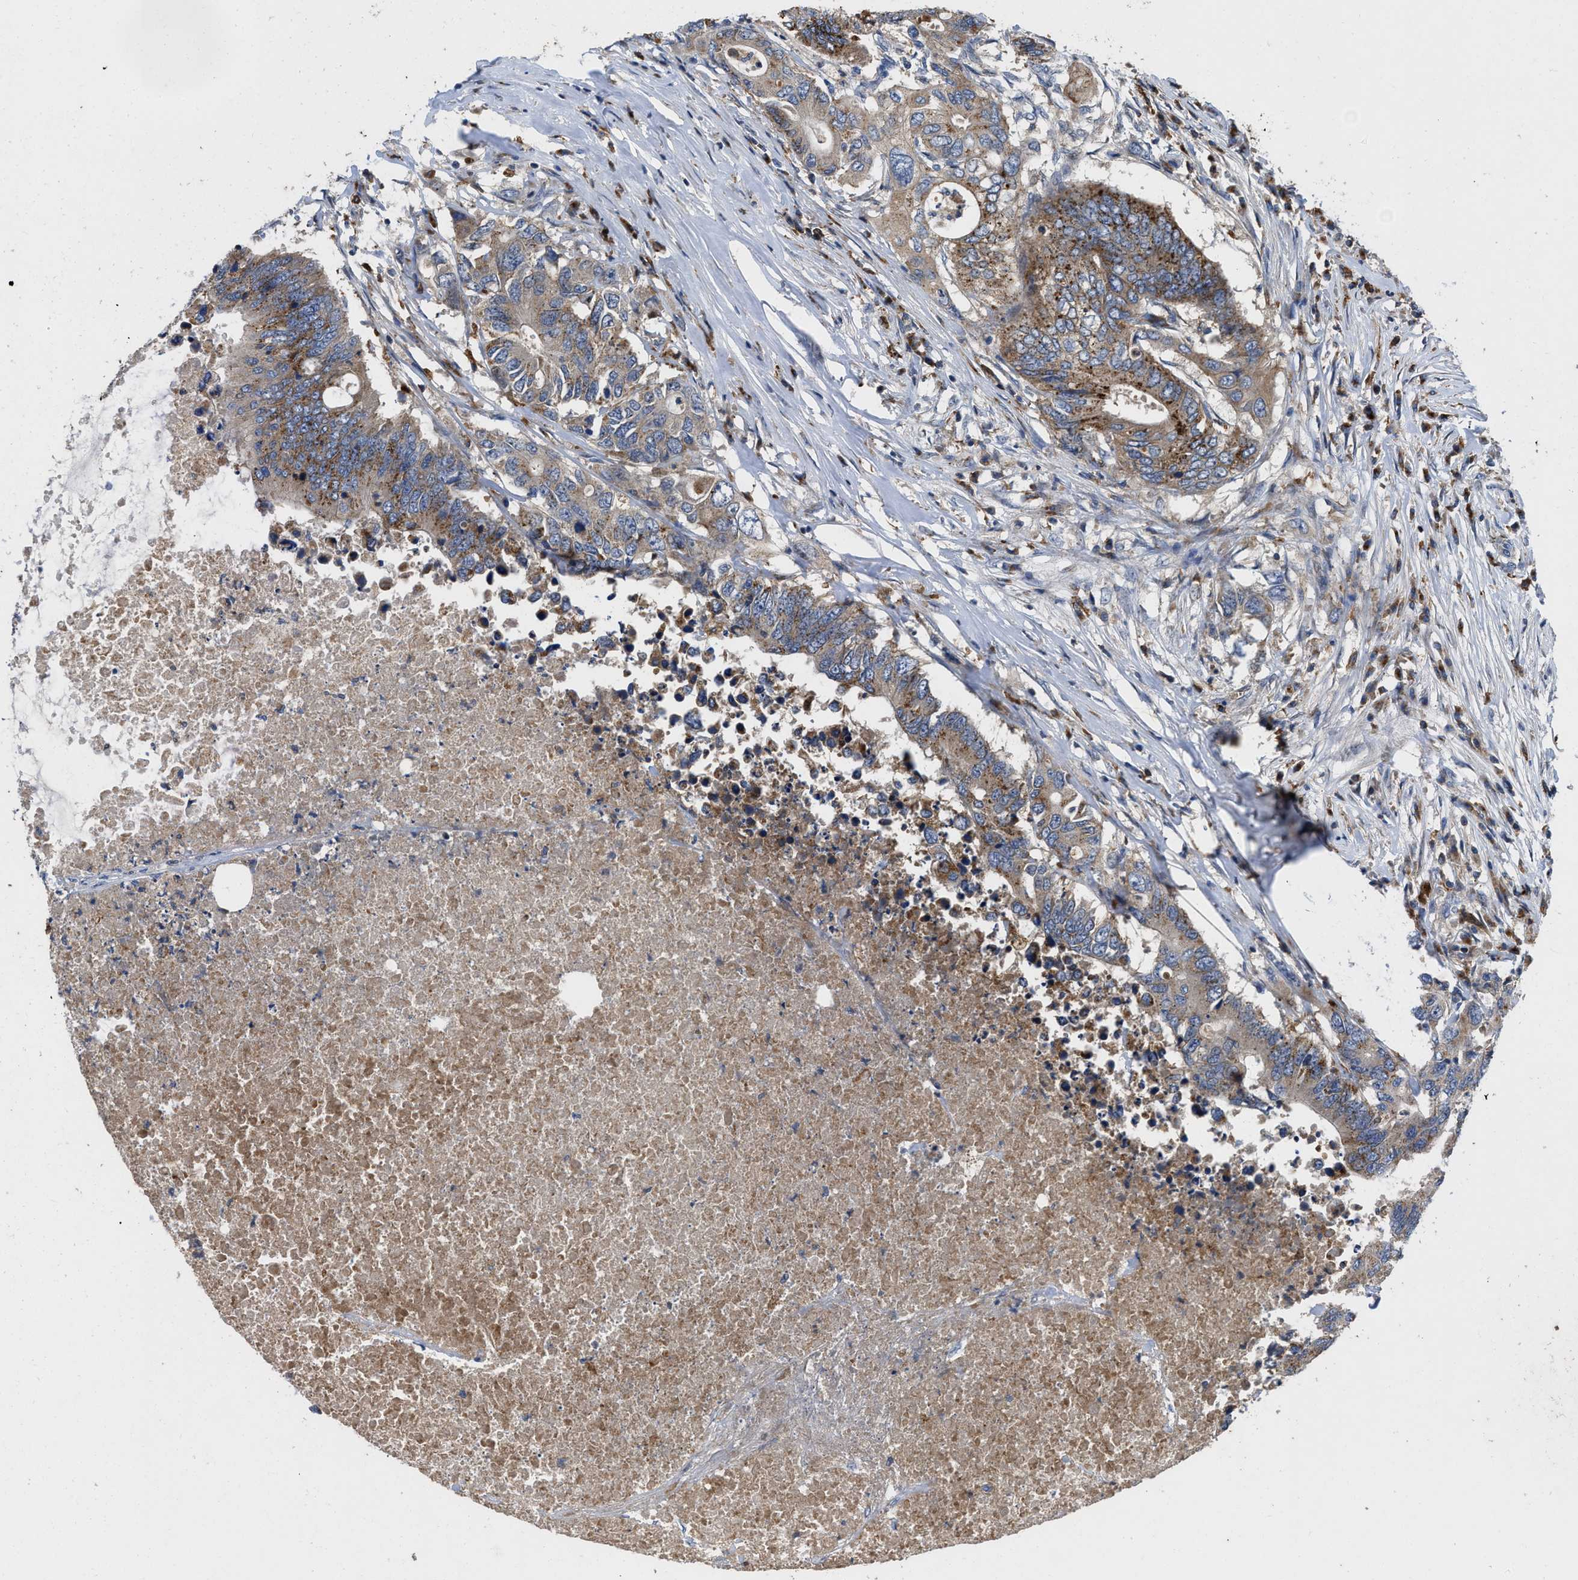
{"staining": {"intensity": "moderate", "quantity": ">75%", "location": "cytoplasmic/membranous"}, "tissue": "colorectal cancer", "cell_type": "Tumor cells", "image_type": "cancer", "snomed": [{"axis": "morphology", "description": "Adenocarcinoma, NOS"}, {"axis": "topography", "description": "Colon"}], "caption": "An image of human colorectal adenocarcinoma stained for a protein reveals moderate cytoplasmic/membranous brown staining in tumor cells.", "gene": "ENPP4", "patient": {"sex": "male", "age": 71}}